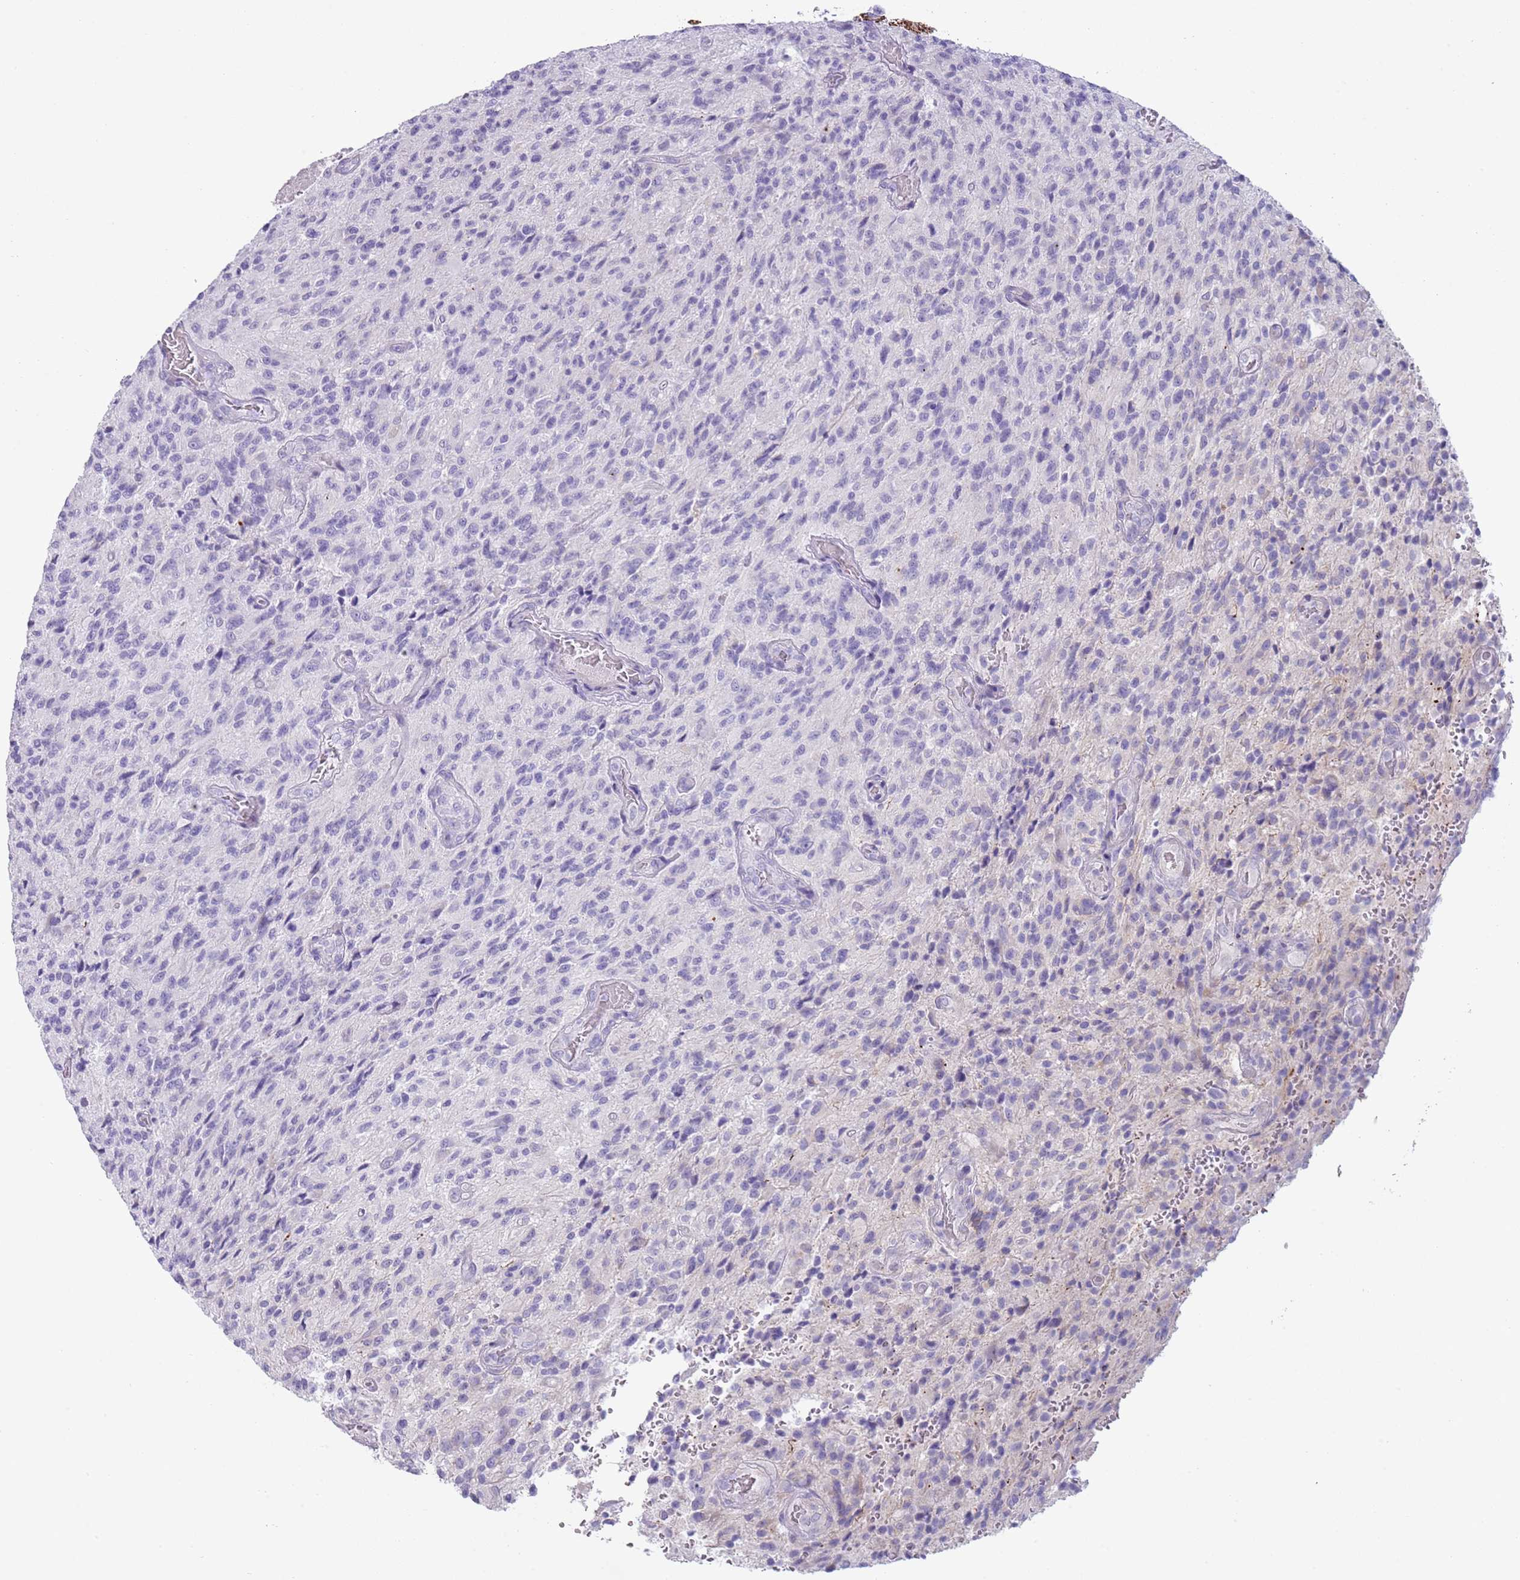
{"staining": {"intensity": "negative", "quantity": "none", "location": "none"}, "tissue": "glioma", "cell_type": "Tumor cells", "image_type": "cancer", "snomed": [{"axis": "morphology", "description": "Normal tissue, NOS"}, {"axis": "morphology", "description": "Glioma, malignant, High grade"}, {"axis": "topography", "description": "Cerebral cortex"}], "caption": "Immunohistochemical staining of glioma shows no significant expression in tumor cells.", "gene": "NBPF20", "patient": {"sex": "male", "age": 56}}